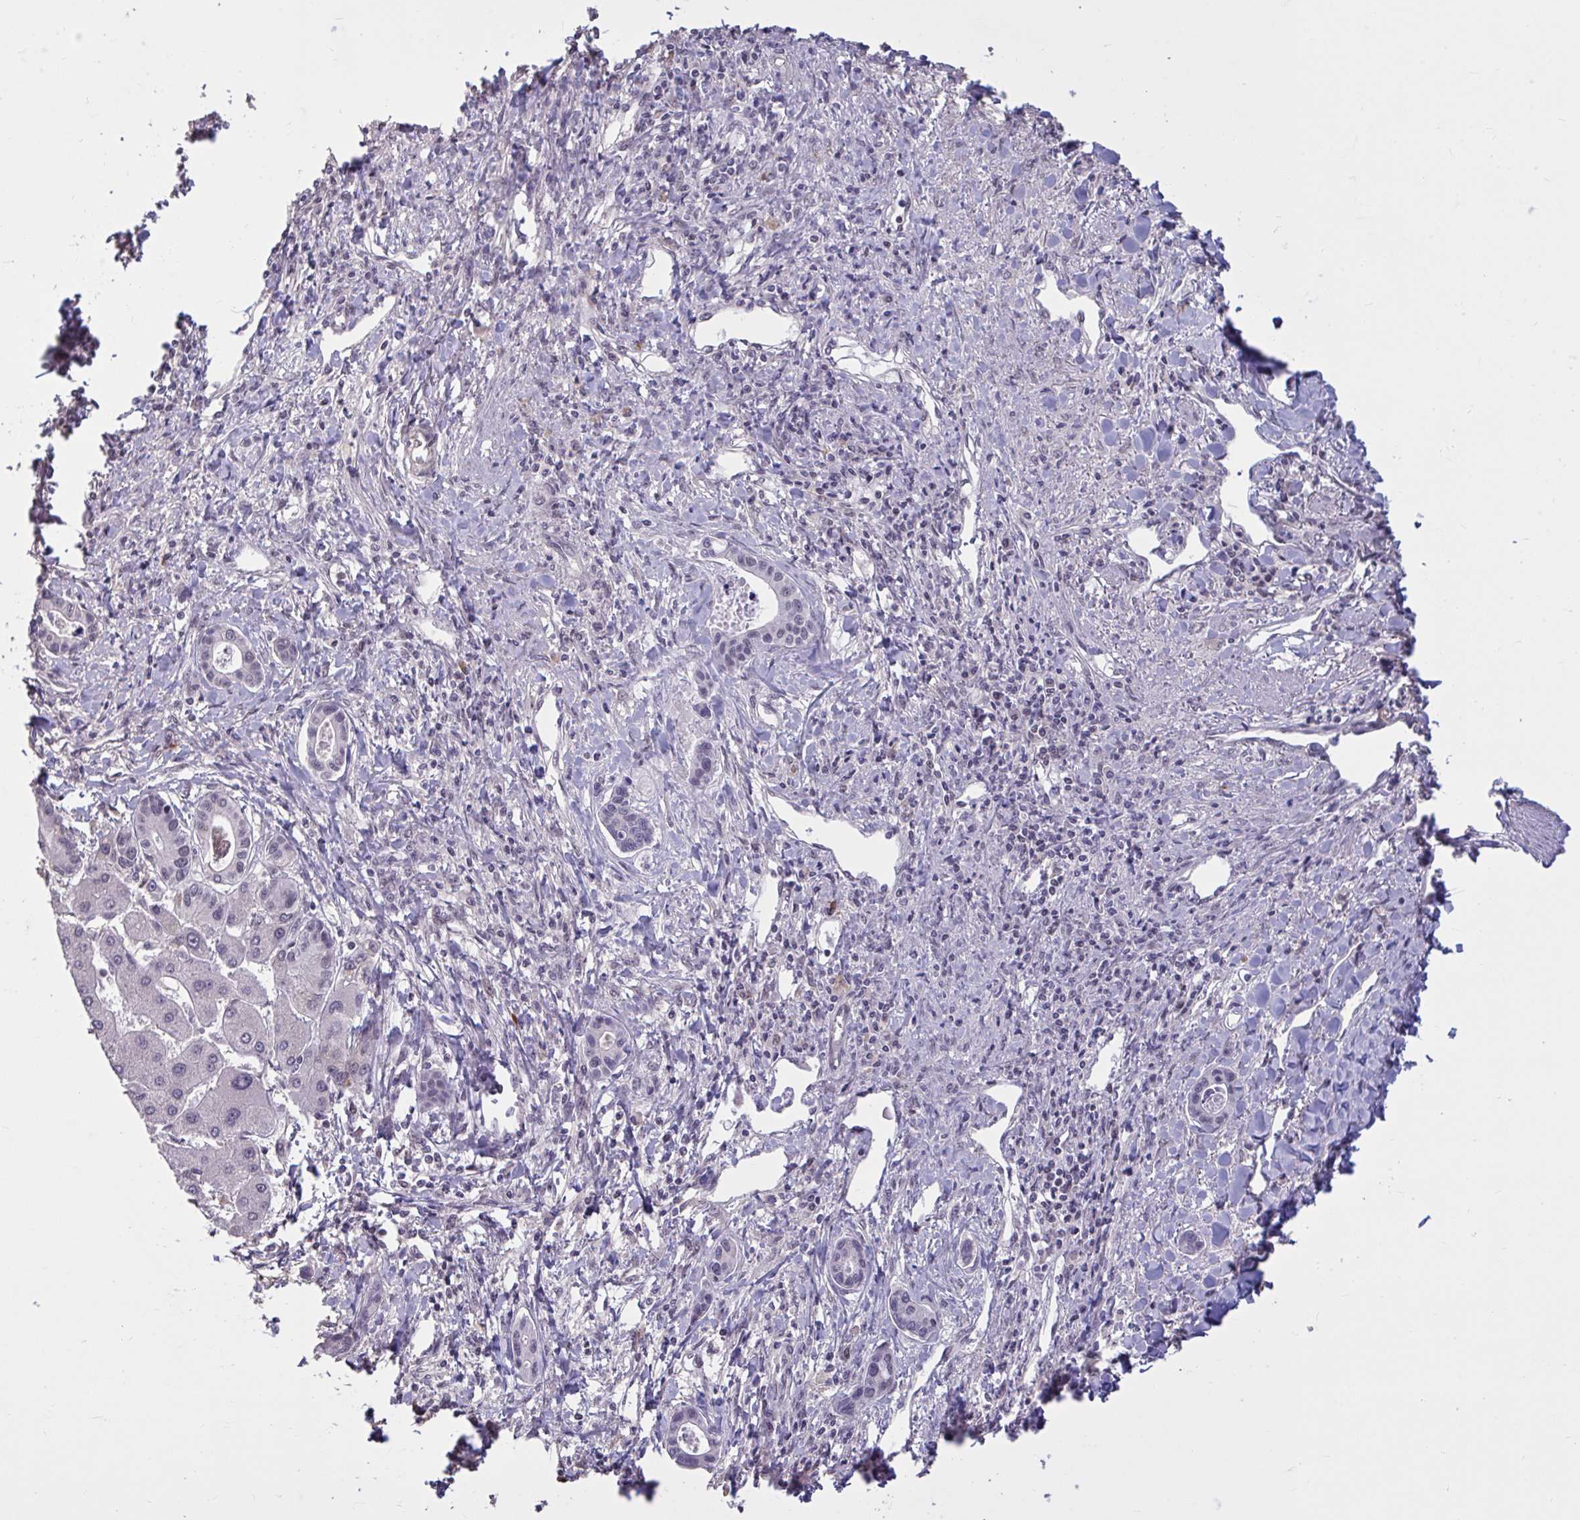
{"staining": {"intensity": "negative", "quantity": "none", "location": "none"}, "tissue": "liver cancer", "cell_type": "Tumor cells", "image_type": "cancer", "snomed": [{"axis": "morphology", "description": "Cholangiocarcinoma"}, {"axis": "topography", "description": "Liver"}], "caption": "Tumor cells are negative for protein expression in human liver cancer. (DAB immunohistochemistry with hematoxylin counter stain).", "gene": "ZNF414", "patient": {"sex": "male", "age": 66}}